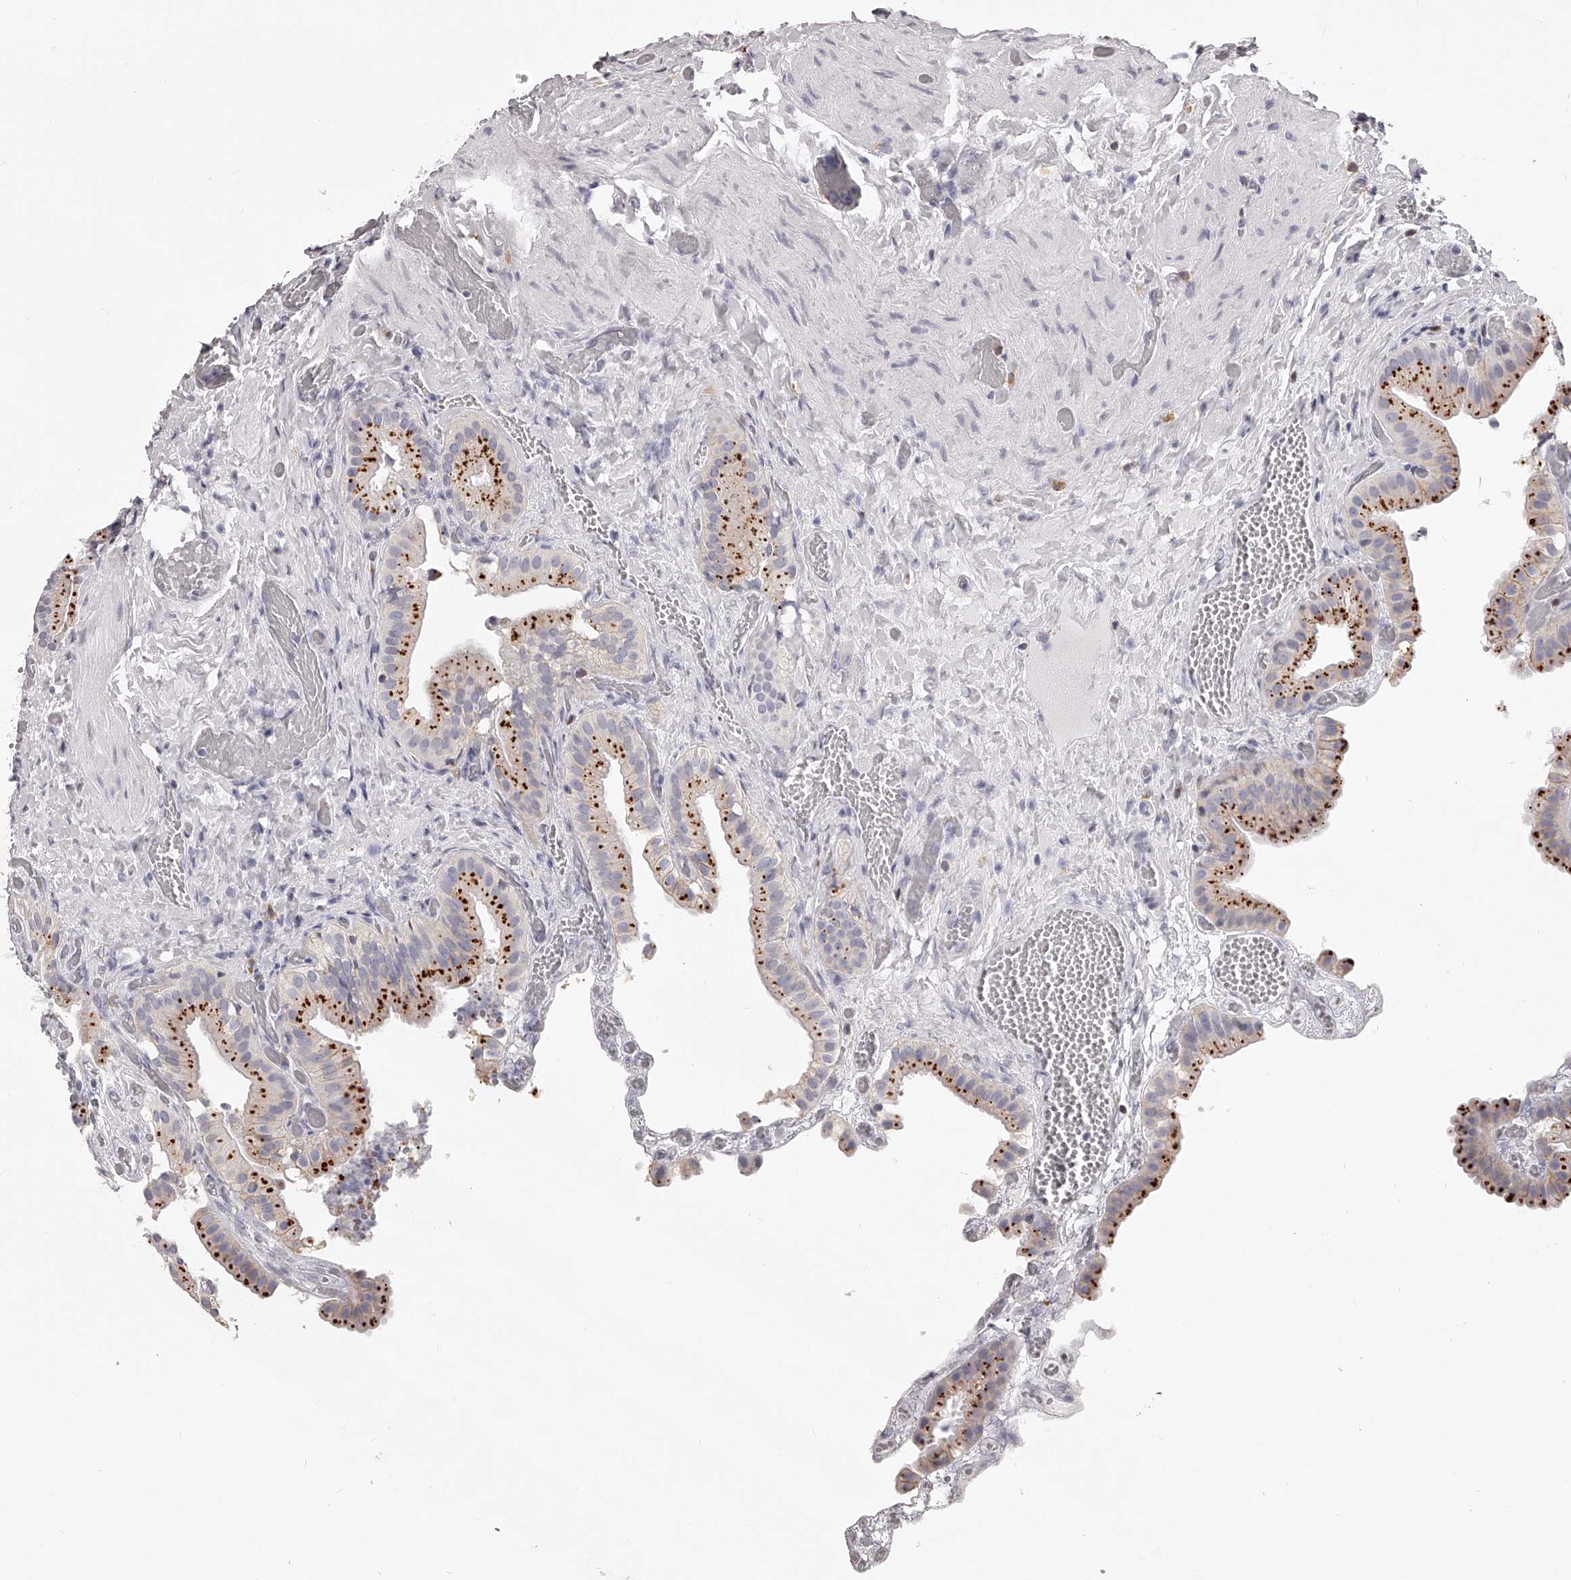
{"staining": {"intensity": "strong", "quantity": "25%-75%", "location": "cytoplasmic/membranous"}, "tissue": "gallbladder", "cell_type": "Glandular cells", "image_type": "normal", "snomed": [{"axis": "morphology", "description": "Normal tissue, NOS"}, {"axis": "topography", "description": "Gallbladder"}], "caption": "Protein staining by immunohistochemistry displays strong cytoplasmic/membranous positivity in approximately 25%-75% of glandular cells in unremarkable gallbladder. (DAB (3,3'-diaminobenzidine) IHC with brightfield microscopy, high magnification).", "gene": "DMRT1", "patient": {"sex": "female", "age": 64}}